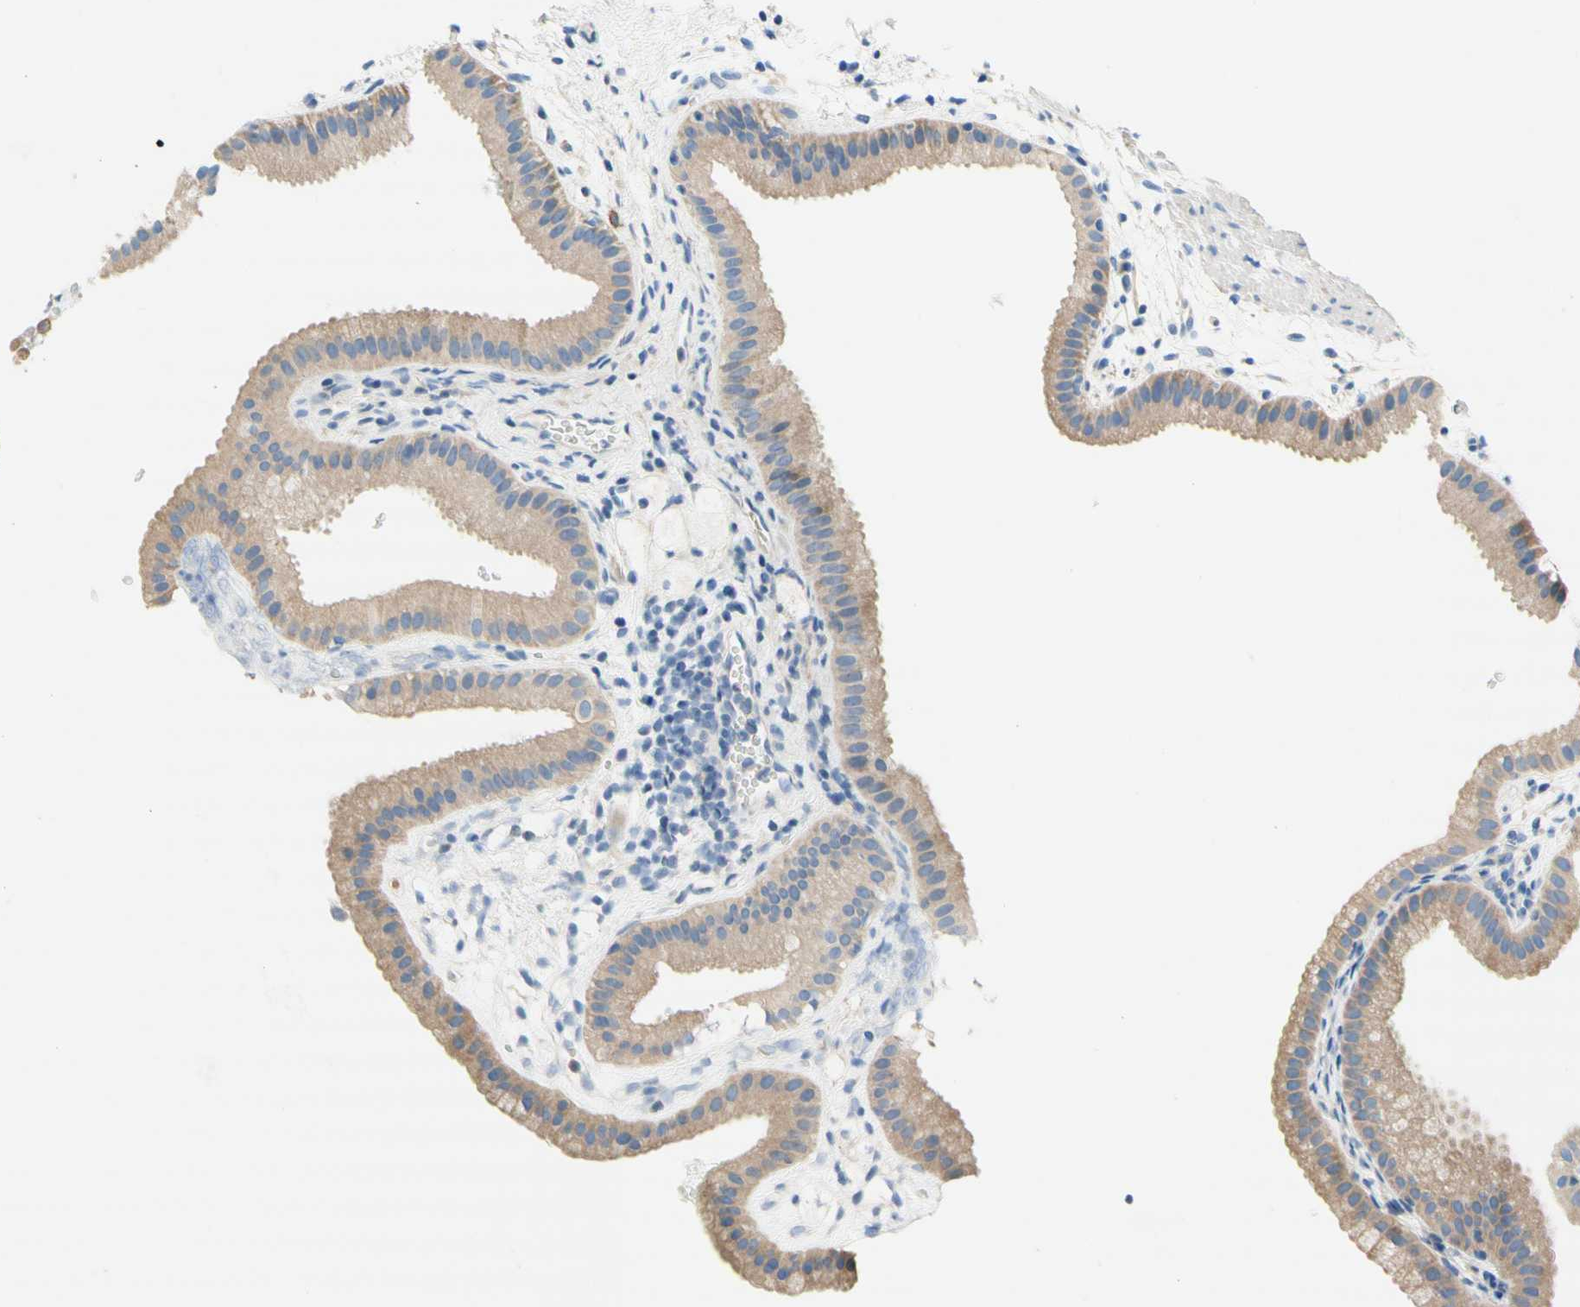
{"staining": {"intensity": "moderate", "quantity": ">75%", "location": "cytoplasmic/membranous"}, "tissue": "gallbladder", "cell_type": "Glandular cells", "image_type": "normal", "snomed": [{"axis": "morphology", "description": "Normal tissue, NOS"}, {"axis": "topography", "description": "Gallbladder"}], "caption": "Immunohistochemistry (IHC) (DAB) staining of benign human gallbladder displays moderate cytoplasmic/membranous protein positivity in about >75% of glandular cells.", "gene": "F3", "patient": {"sex": "female", "age": 64}}